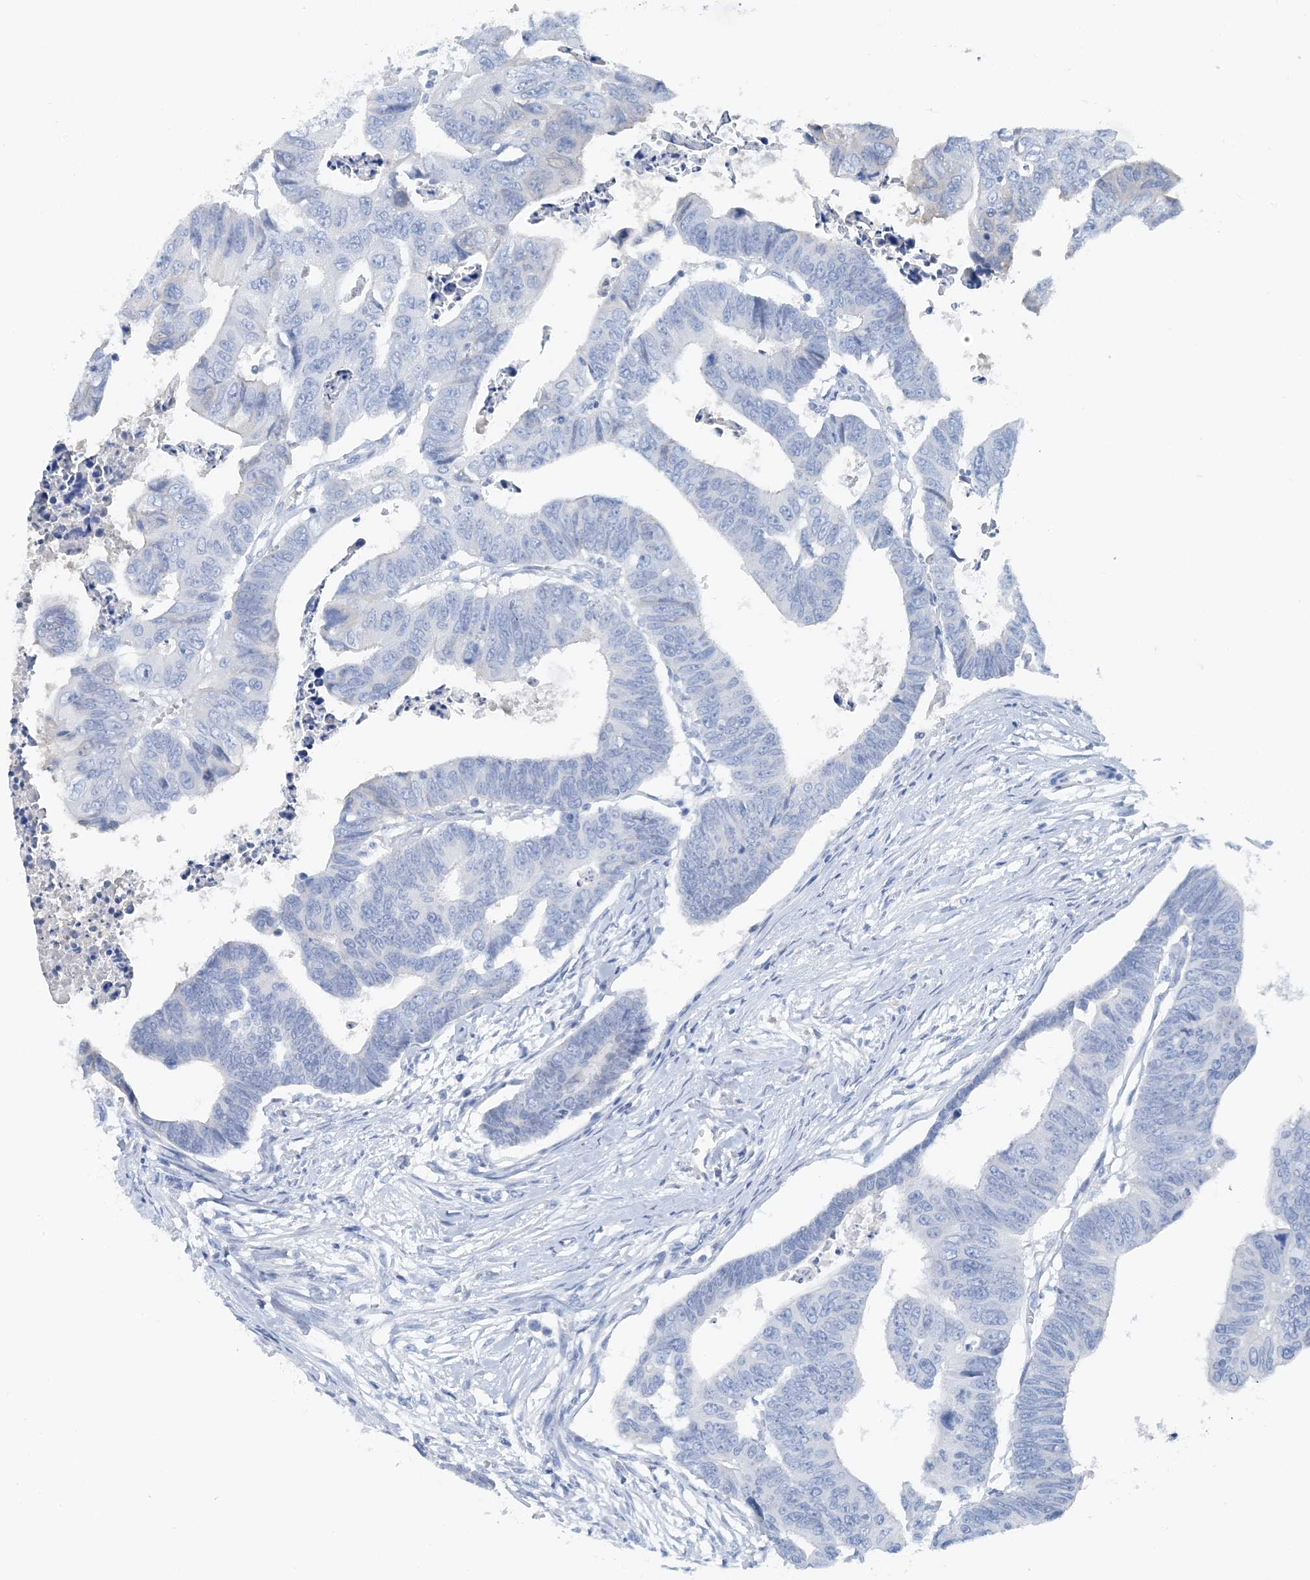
{"staining": {"intensity": "negative", "quantity": "none", "location": "none"}, "tissue": "colorectal cancer", "cell_type": "Tumor cells", "image_type": "cancer", "snomed": [{"axis": "morphology", "description": "Adenocarcinoma, NOS"}, {"axis": "topography", "description": "Rectum"}], "caption": "The IHC image has no significant positivity in tumor cells of adenocarcinoma (colorectal) tissue.", "gene": "CTRL", "patient": {"sex": "female", "age": 65}}